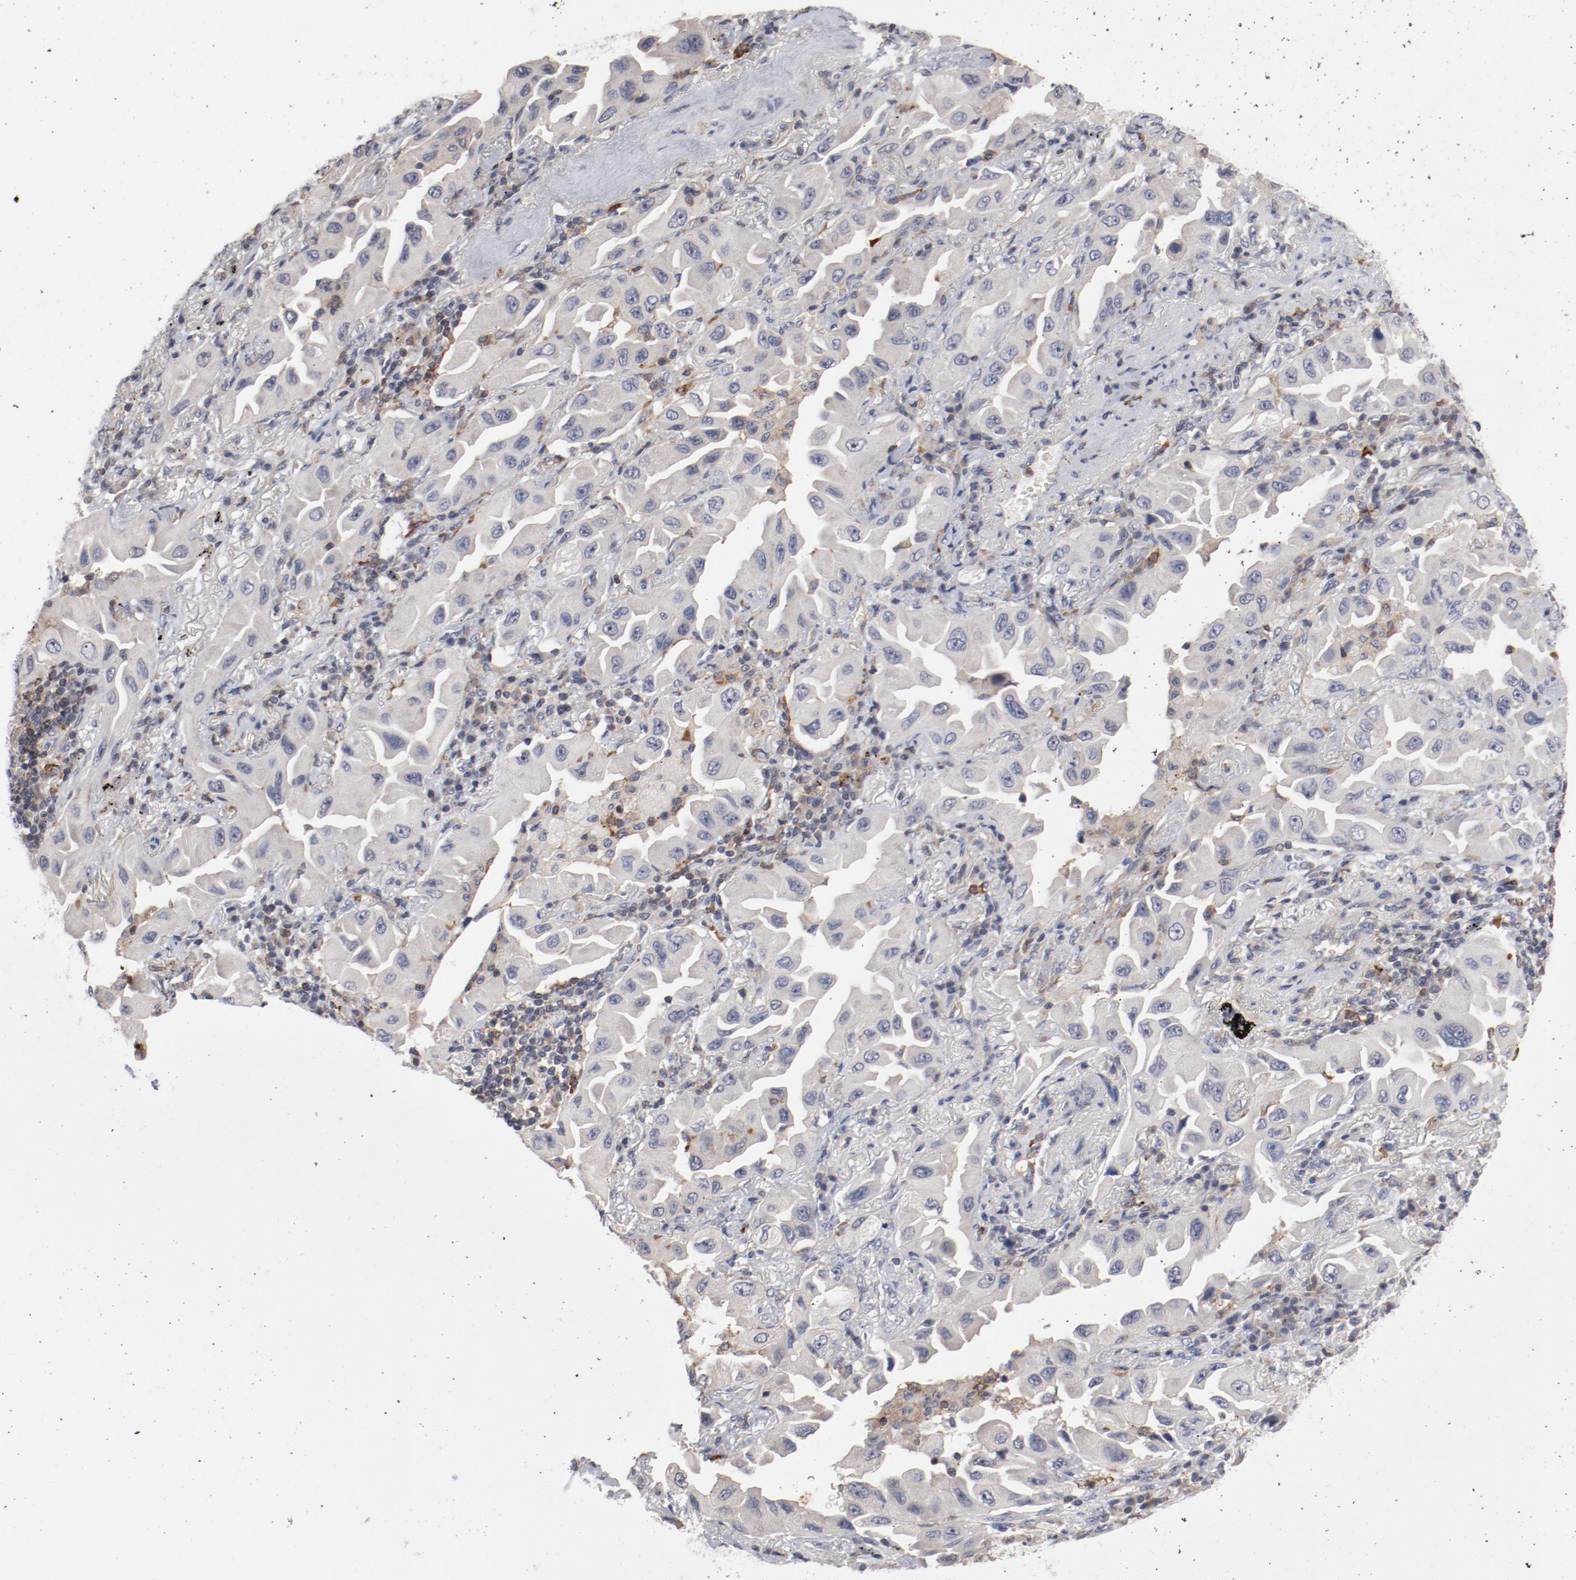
{"staining": {"intensity": "negative", "quantity": "none", "location": "none"}, "tissue": "lung cancer", "cell_type": "Tumor cells", "image_type": "cancer", "snomed": [{"axis": "morphology", "description": "Adenocarcinoma, NOS"}, {"axis": "topography", "description": "Lung"}], "caption": "High power microscopy photomicrograph of an immunohistochemistry image of lung adenocarcinoma, revealing no significant staining in tumor cells.", "gene": "CBL", "patient": {"sex": "female", "age": 65}}